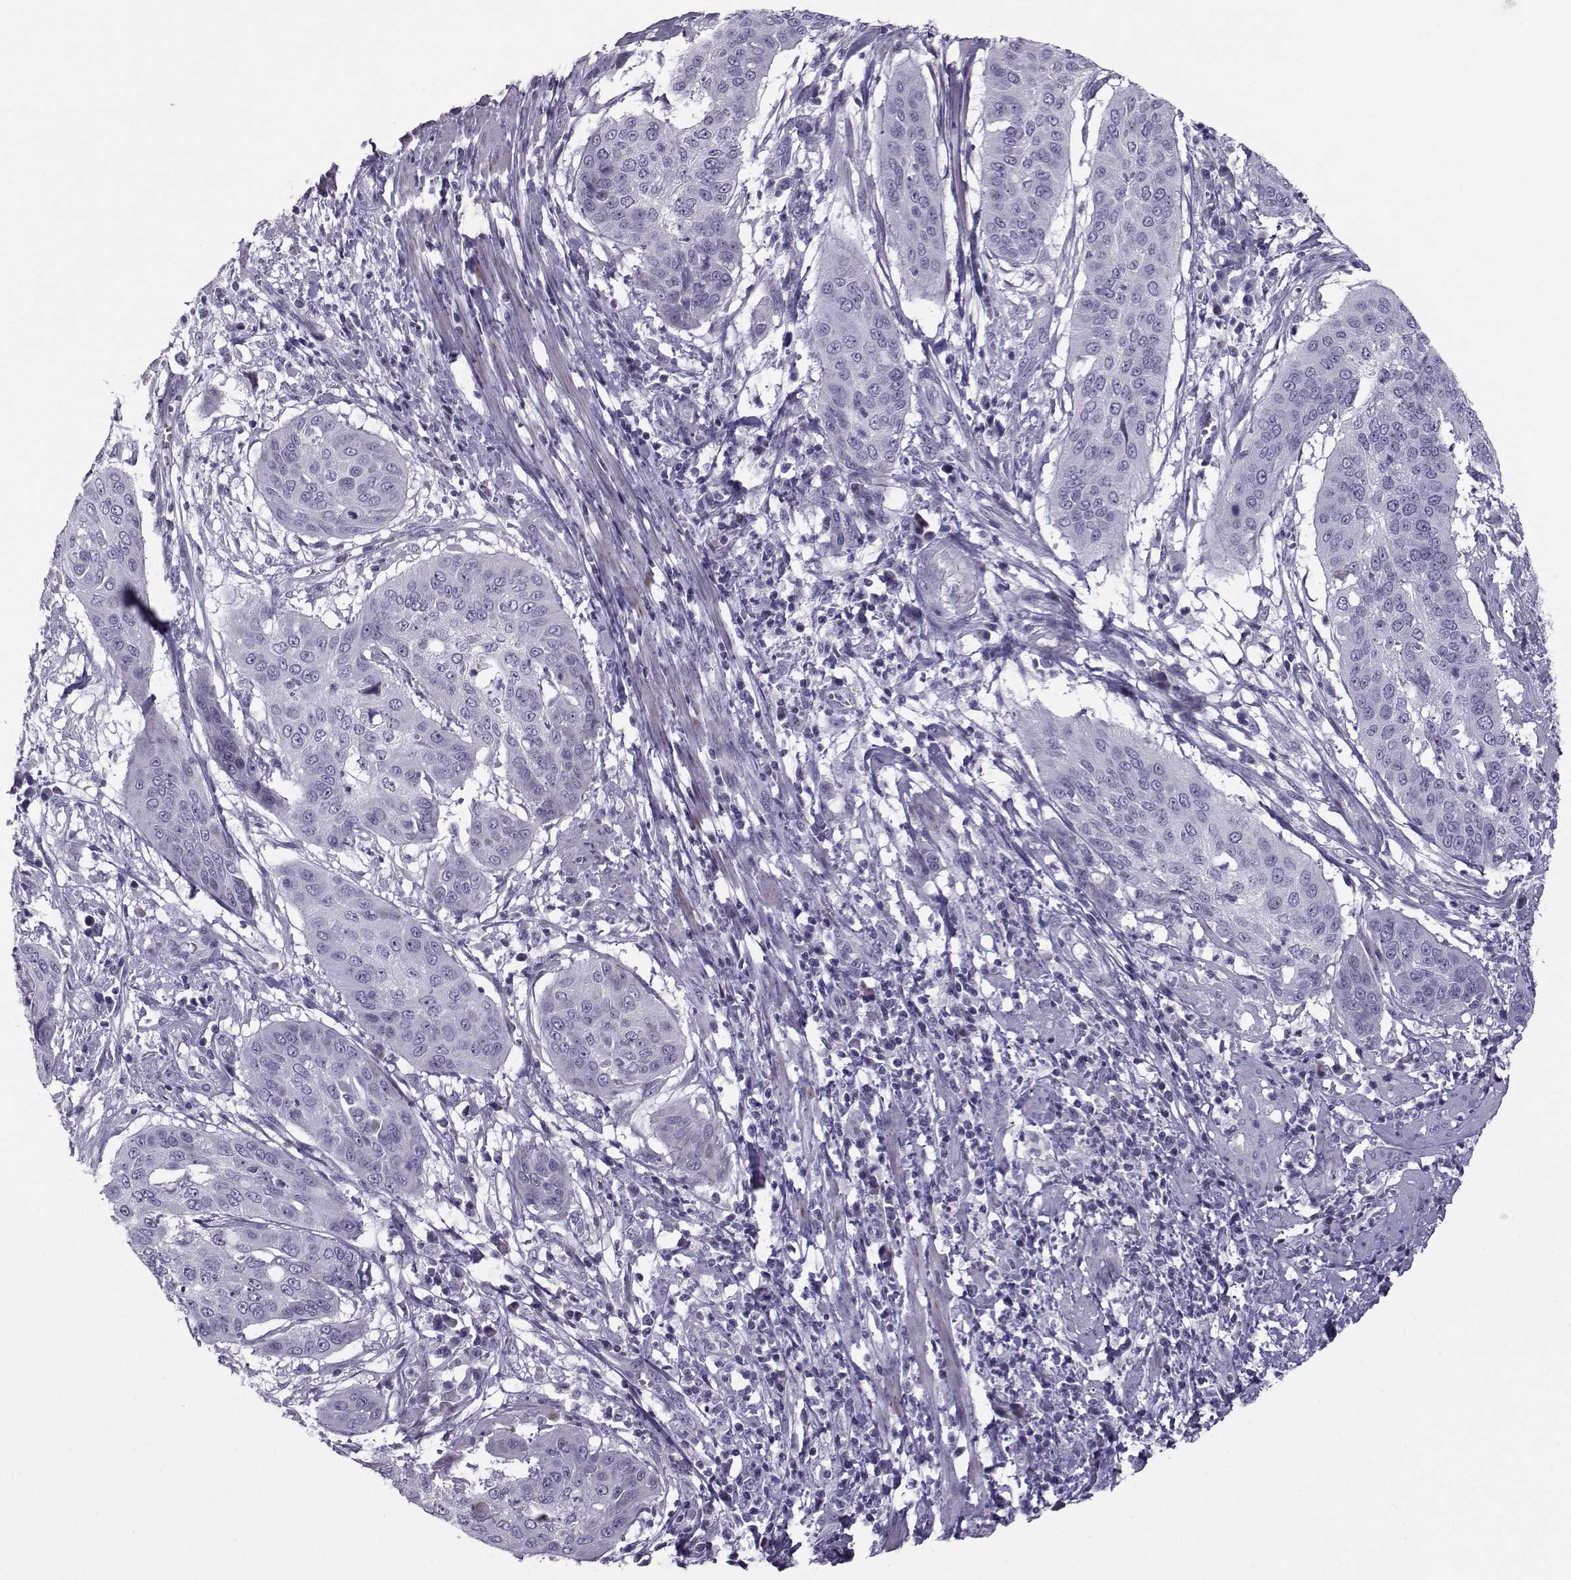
{"staining": {"intensity": "negative", "quantity": "none", "location": "none"}, "tissue": "cervical cancer", "cell_type": "Tumor cells", "image_type": "cancer", "snomed": [{"axis": "morphology", "description": "Squamous cell carcinoma, NOS"}, {"axis": "topography", "description": "Cervix"}], "caption": "Image shows no significant protein positivity in tumor cells of cervical squamous cell carcinoma.", "gene": "DMRT3", "patient": {"sex": "female", "age": 39}}